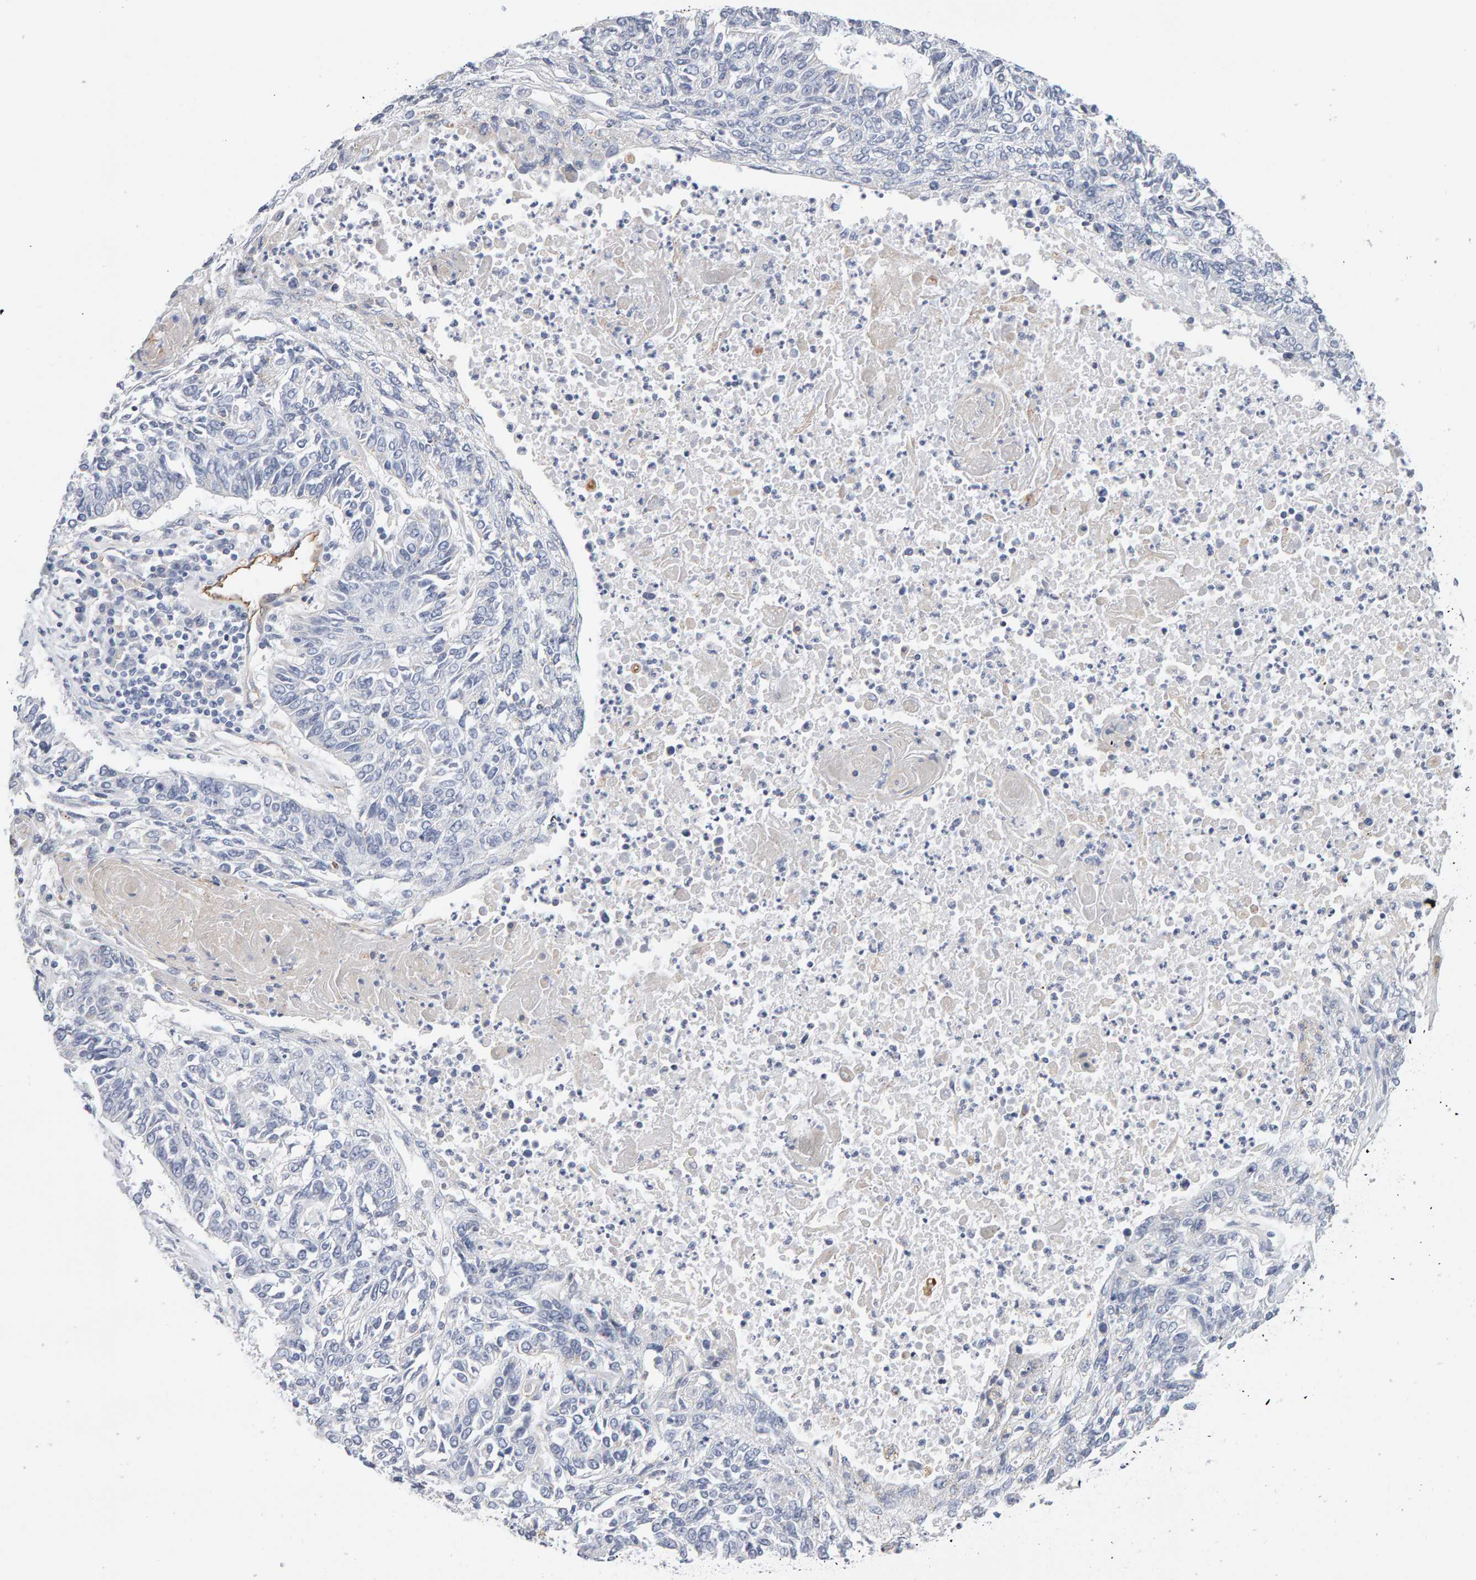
{"staining": {"intensity": "negative", "quantity": "none", "location": "none"}, "tissue": "lung cancer", "cell_type": "Tumor cells", "image_type": "cancer", "snomed": [{"axis": "morphology", "description": "Normal tissue, NOS"}, {"axis": "morphology", "description": "Squamous cell carcinoma, NOS"}, {"axis": "topography", "description": "Cartilage tissue"}, {"axis": "topography", "description": "Bronchus"}, {"axis": "topography", "description": "Lung"}], "caption": "High magnification brightfield microscopy of lung squamous cell carcinoma stained with DAB (brown) and counterstained with hematoxylin (blue): tumor cells show no significant positivity.", "gene": "METRNL", "patient": {"sex": "female", "age": 49}}